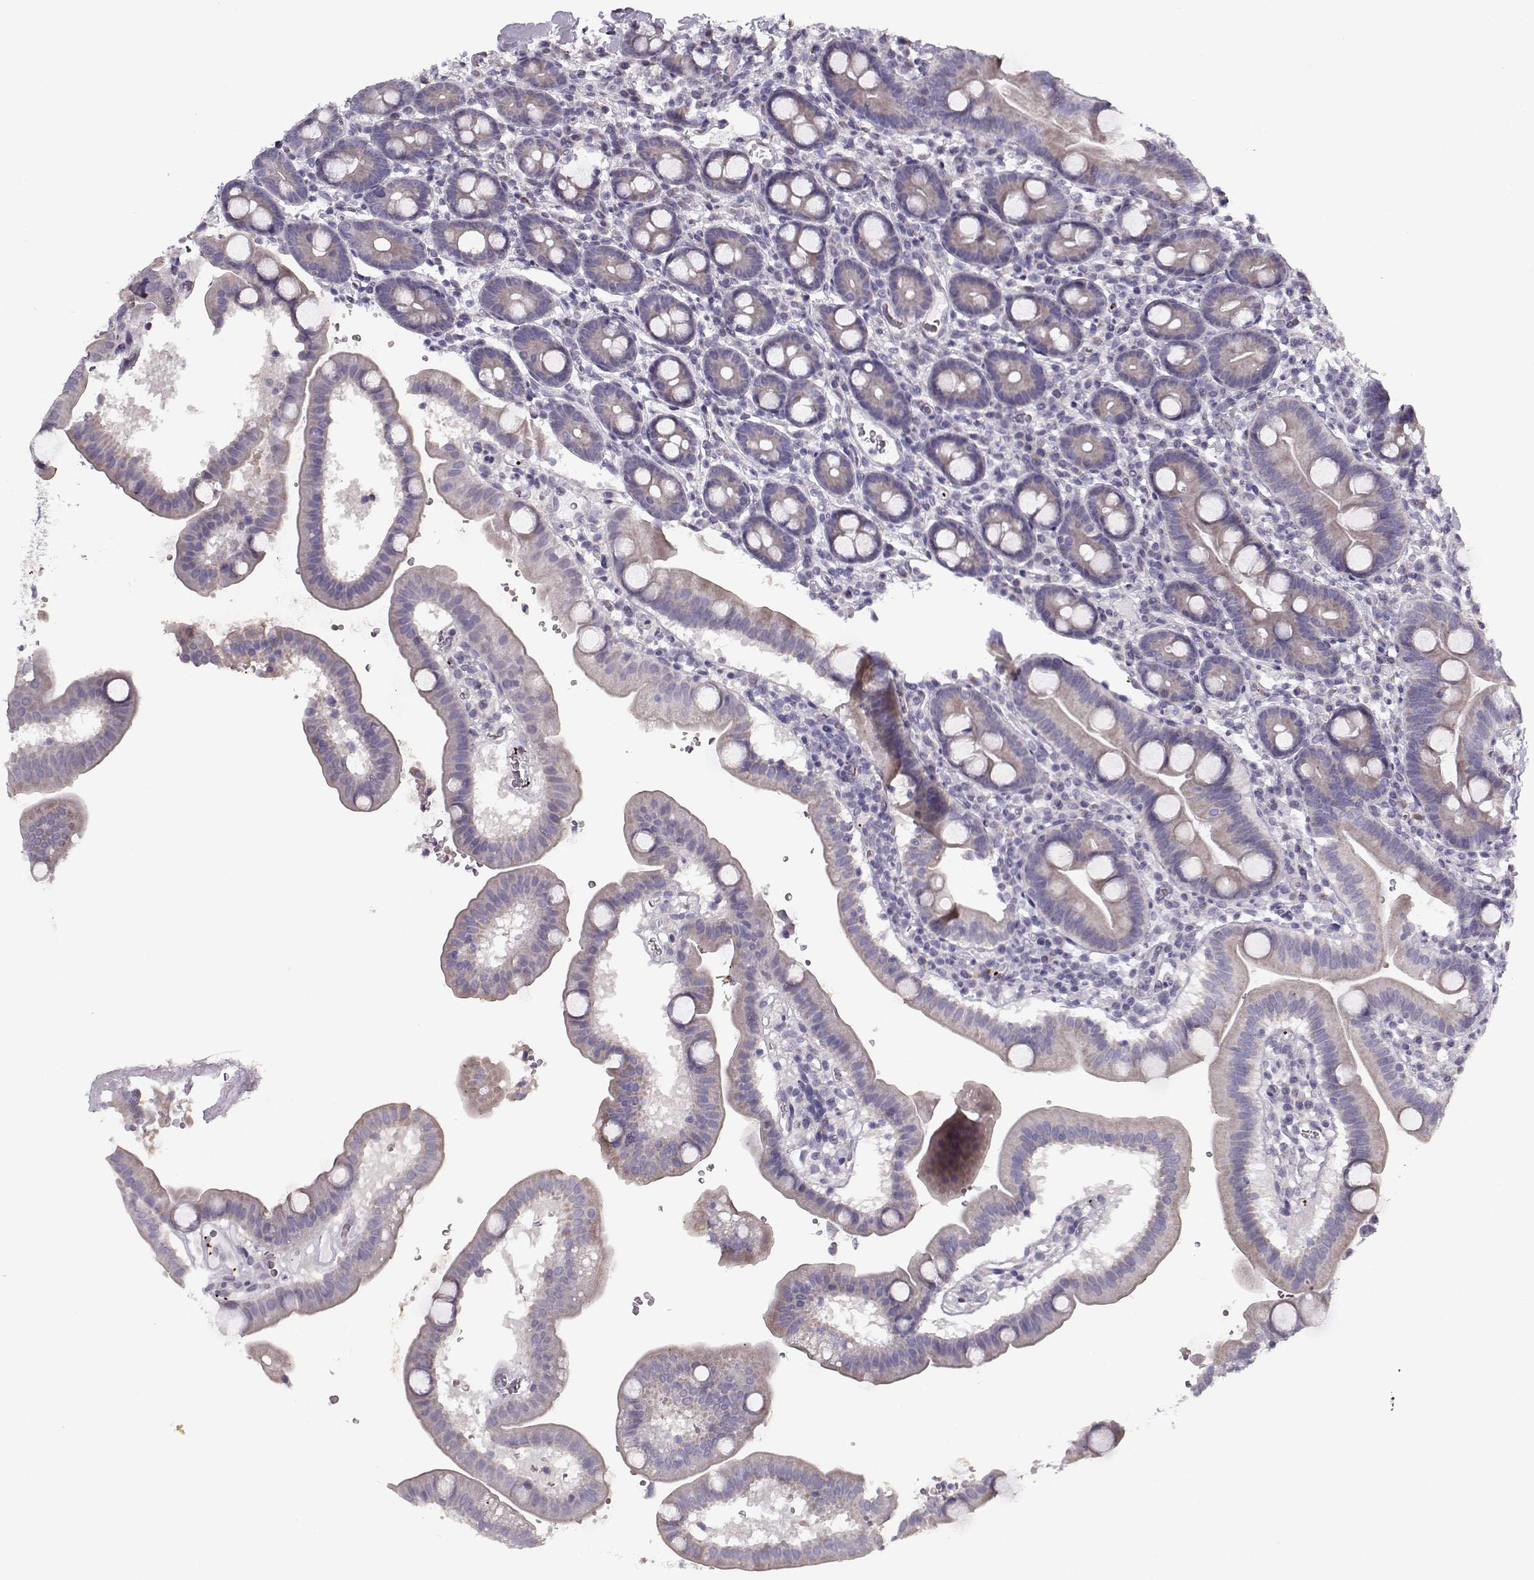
{"staining": {"intensity": "negative", "quantity": "none", "location": "none"}, "tissue": "duodenum", "cell_type": "Glandular cells", "image_type": "normal", "snomed": [{"axis": "morphology", "description": "Normal tissue, NOS"}, {"axis": "topography", "description": "Duodenum"}], "caption": "IHC of normal human duodenum exhibits no positivity in glandular cells.", "gene": "KLF17", "patient": {"sex": "male", "age": 59}}